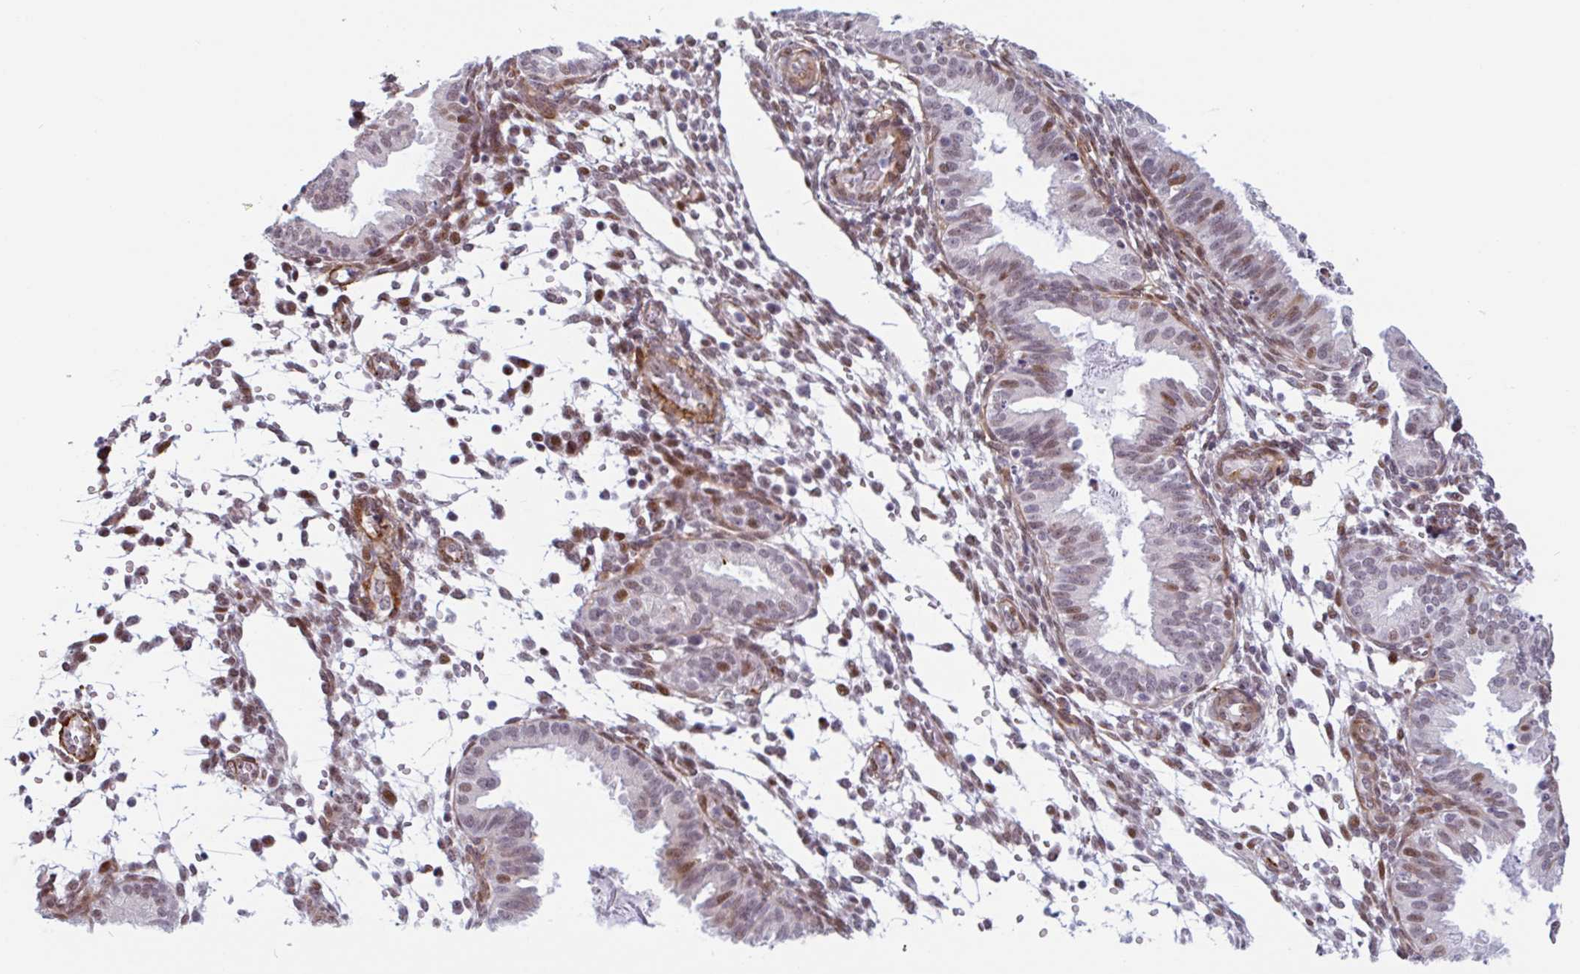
{"staining": {"intensity": "weak", "quantity": "25%-75%", "location": "cytoplasmic/membranous,nuclear"}, "tissue": "endometrium", "cell_type": "Cells in endometrial stroma", "image_type": "normal", "snomed": [{"axis": "morphology", "description": "Normal tissue, NOS"}, {"axis": "topography", "description": "Endometrium"}], "caption": "The image displays staining of unremarkable endometrium, revealing weak cytoplasmic/membranous,nuclear protein positivity (brown color) within cells in endometrial stroma. Immunohistochemistry (ihc) stains the protein in brown and the nuclei are stained blue.", "gene": "TMEM119", "patient": {"sex": "female", "age": 33}}